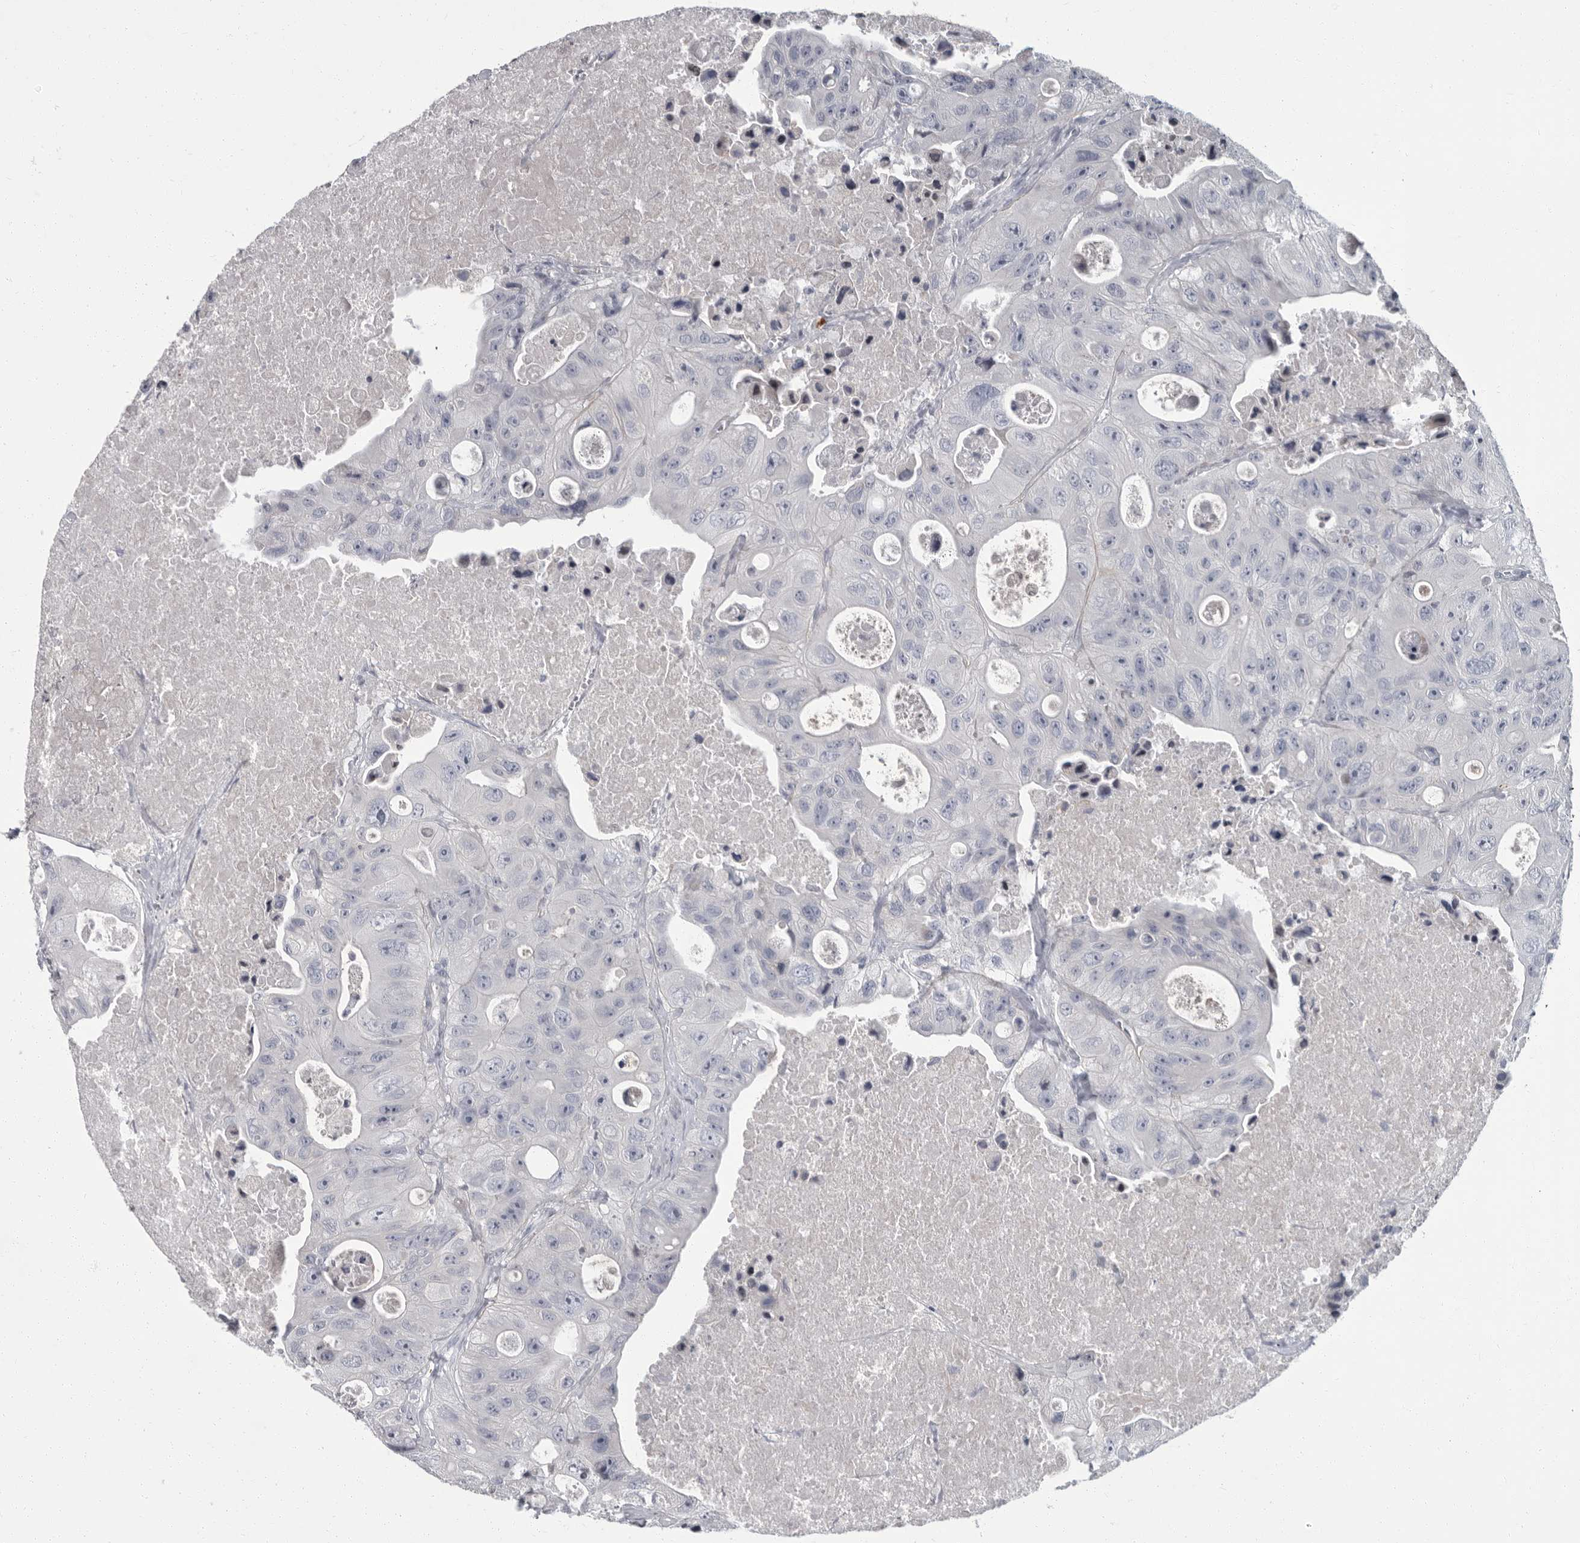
{"staining": {"intensity": "negative", "quantity": "none", "location": "none"}, "tissue": "colorectal cancer", "cell_type": "Tumor cells", "image_type": "cancer", "snomed": [{"axis": "morphology", "description": "Adenocarcinoma, NOS"}, {"axis": "topography", "description": "Colon"}], "caption": "A micrograph of colorectal cancer (adenocarcinoma) stained for a protein reveals no brown staining in tumor cells. (DAB IHC visualized using brightfield microscopy, high magnification).", "gene": "SLC25A39", "patient": {"sex": "female", "age": 46}}